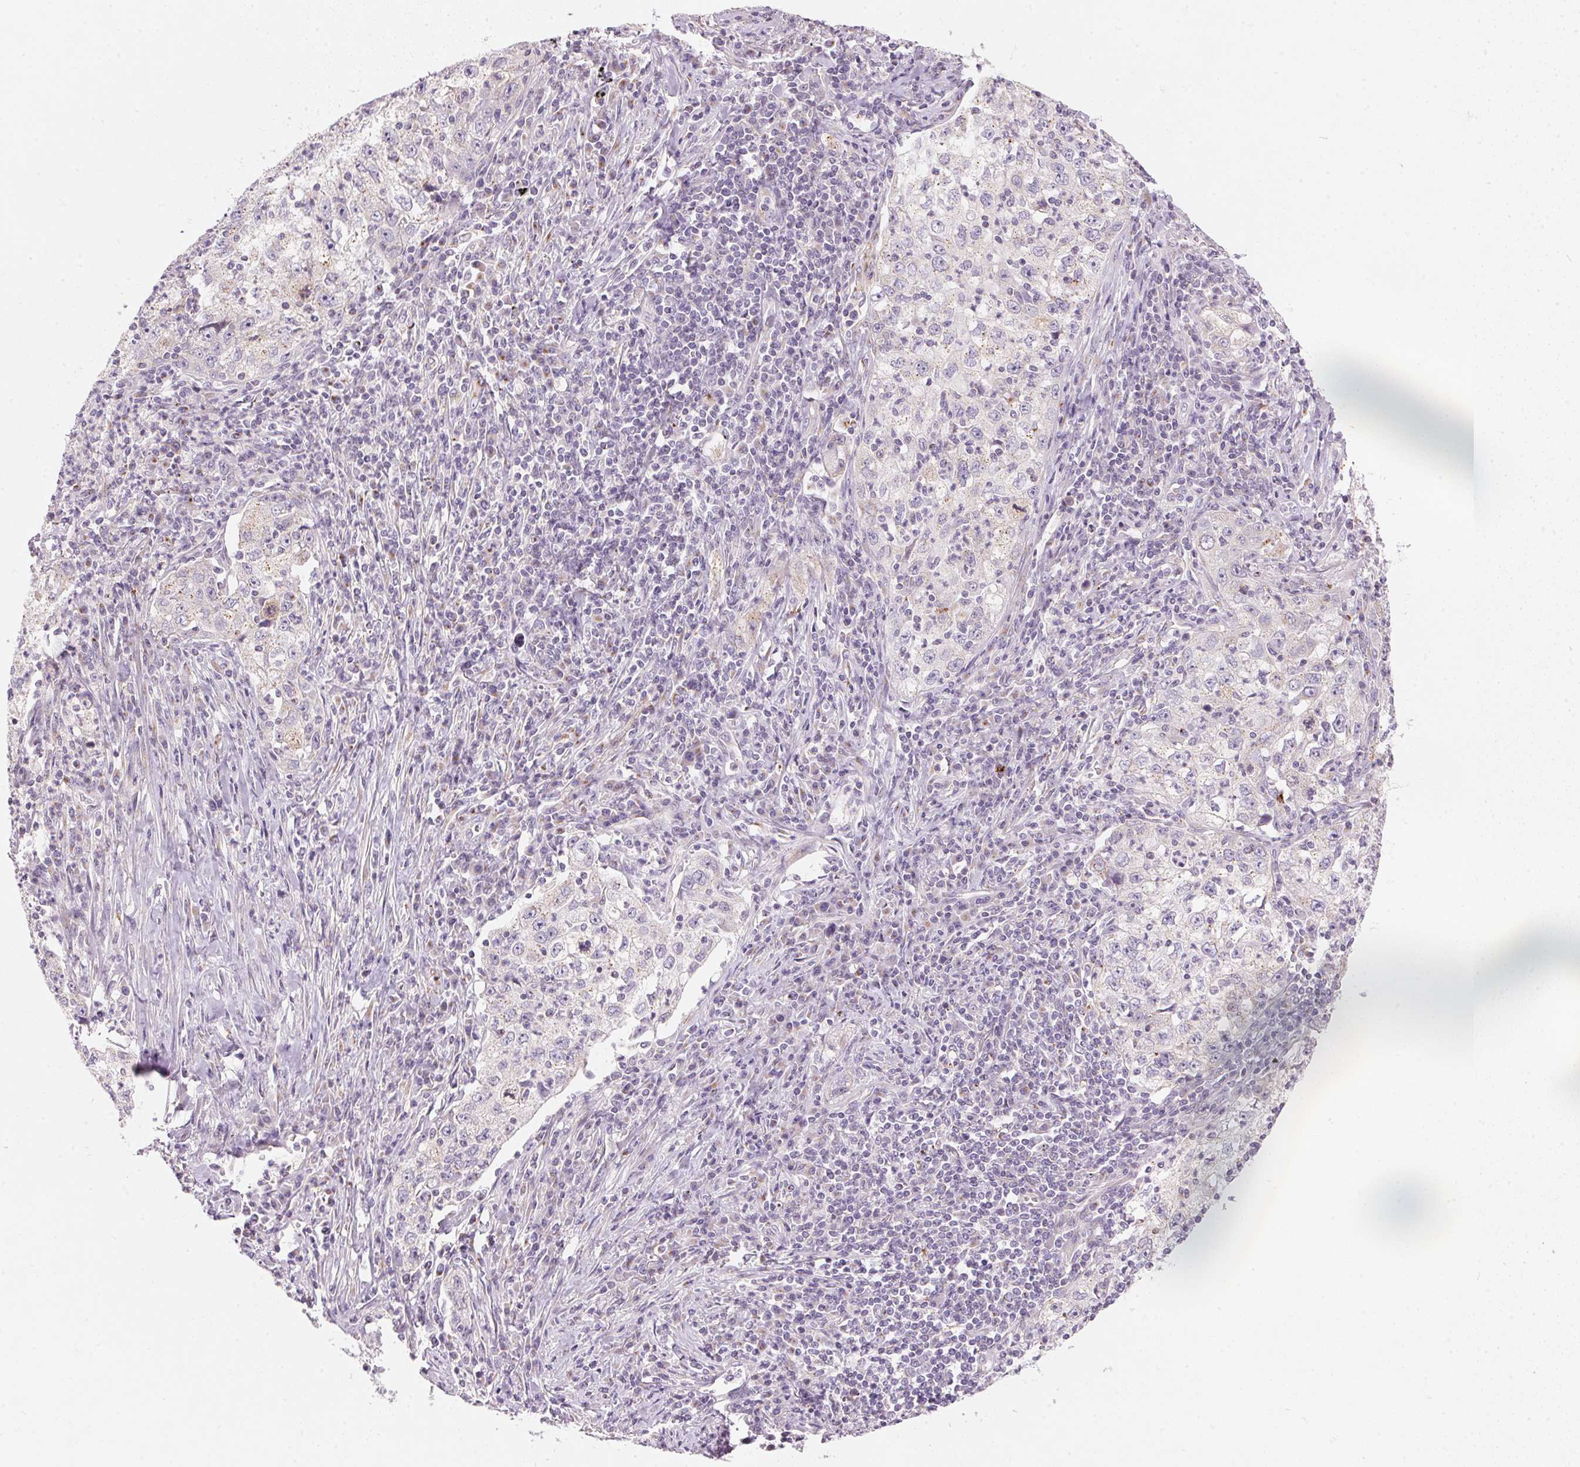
{"staining": {"intensity": "negative", "quantity": "none", "location": "none"}, "tissue": "lung cancer", "cell_type": "Tumor cells", "image_type": "cancer", "snomed": [{"axis": "morphology", "description": "Squamous cell carcinoma, NOS"}, {"axis": "topography", "description": "Lung"}], "caption": "Immunohistochemistry (IHC) histopathology image of neoplastic tissue: human lung squamous cell carcinoma stained with DAB (3,3'-diaminobenzidine) reveals no significant protein staining in tumor cells.", "gene": "DRAM2", "patient": {"sex": "male", "age": 71}}